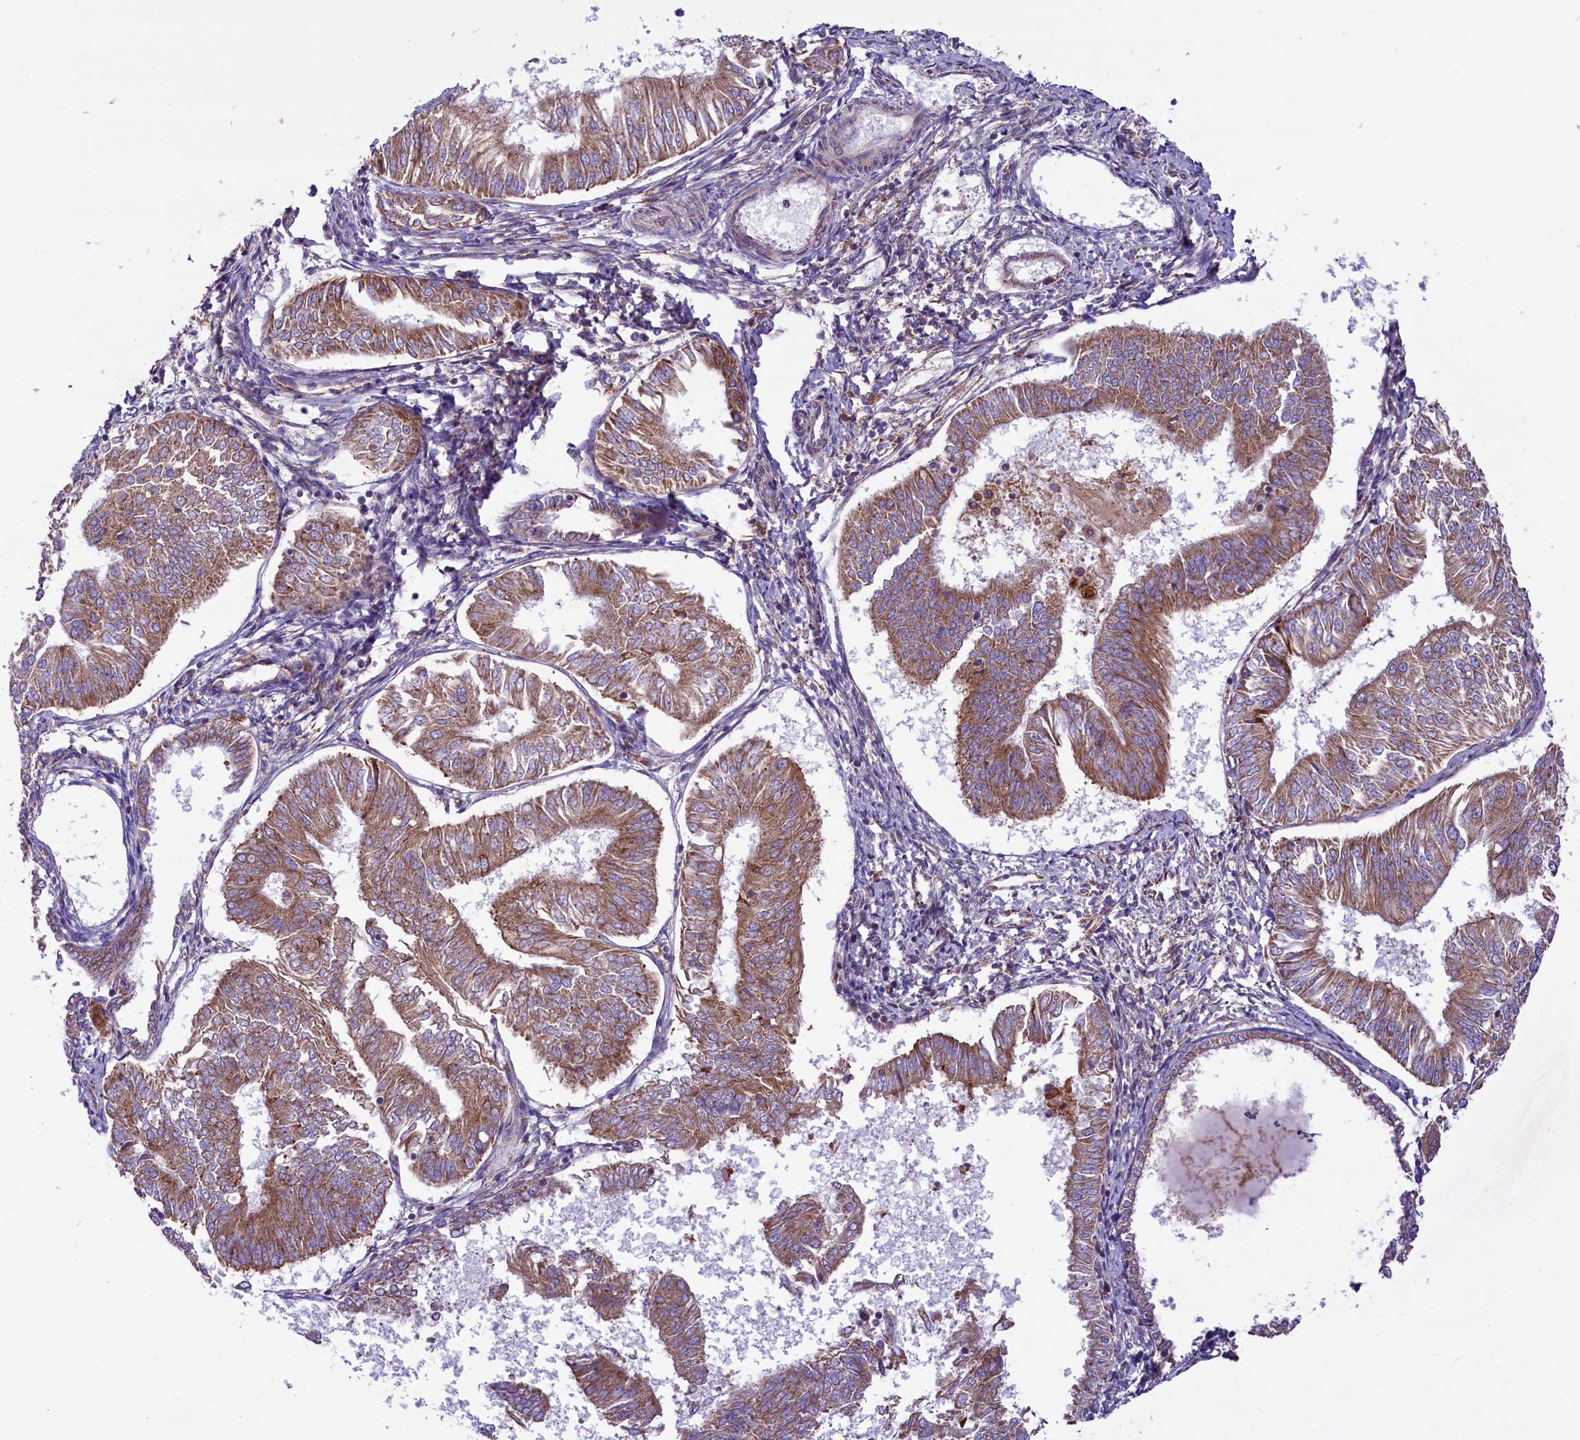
{"staining": {"intensity": "moderate", "quantity": ">75%", "location": "cytoplasmic/membranous"}, "tissue": "endometrial cancer", "cell_type": "Tumor cells", "image_type": "cancer", "snomed": [{"axis": "morphology", "description": "Adenocarcinoma, NOS"}, {"axis": "topography", "description": "Endometrium"}], "caption": "There is medium levels of moderate cytoplasmic/membranous staining in tumor cells of adenocarcinoma (endometrial), as demonstrated by immunohistochemical staining (brown color).", "gene": "PTPRU", "patient": {"sex": "female", "age": 58}}